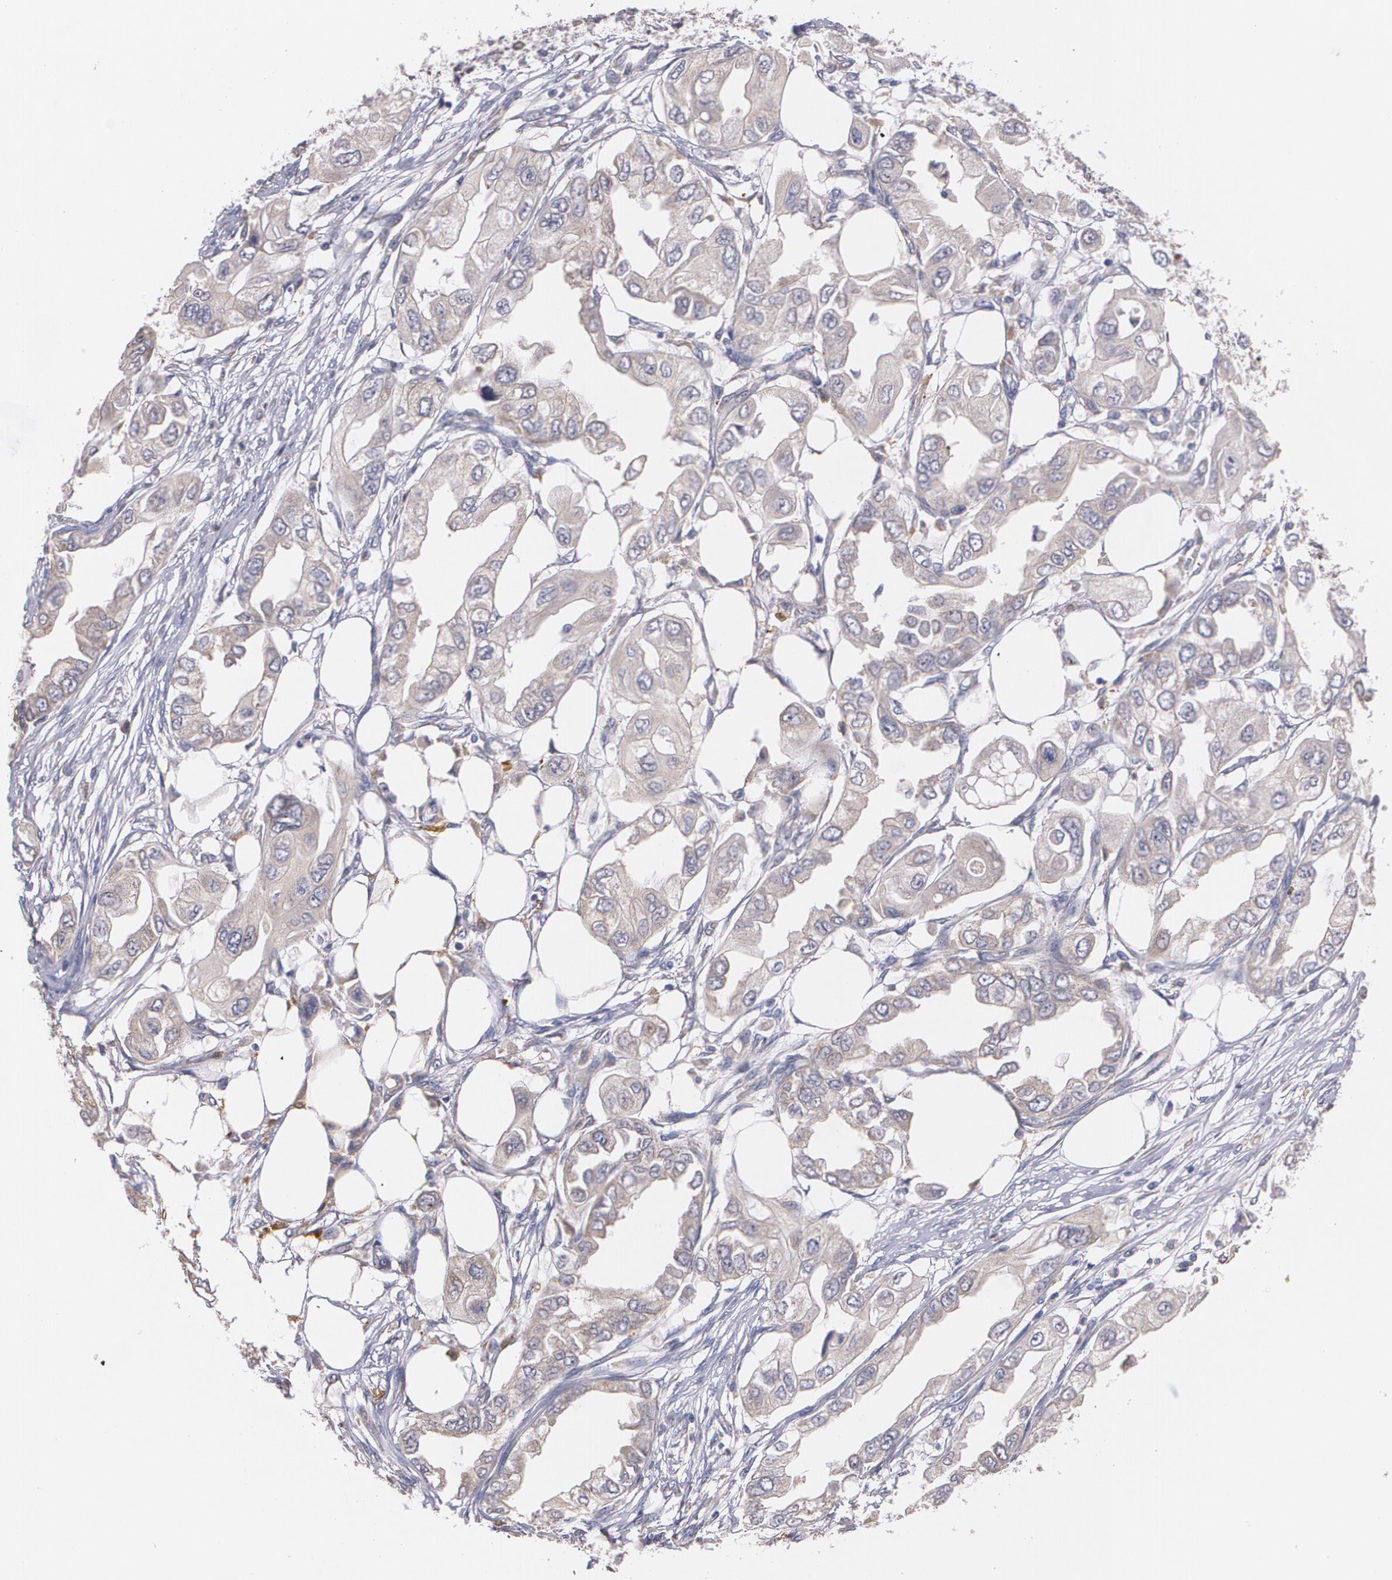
{"staining": {"intensity": "weak", "quantity": "25%-75%", "location": "cytoplasmic/membranous"}, "tissue": "endometrial cancer", "cell_type": "Tumor cells", "image_type": "cancer", "snomed": [{"axis": "morphology", "description": "Adenocarcinoma, NOS"}, {"axis": "topography", "description": "Endometrium"}], "caption": "Brown immunohistochemical staining in endometrial adenocarcinoma demonstrates weak cytoplasmic/membranous positivity in about 25%-75% of tumor cells.", "gene": "AMBP", "patient": {"sex": "female", "age": 67}}